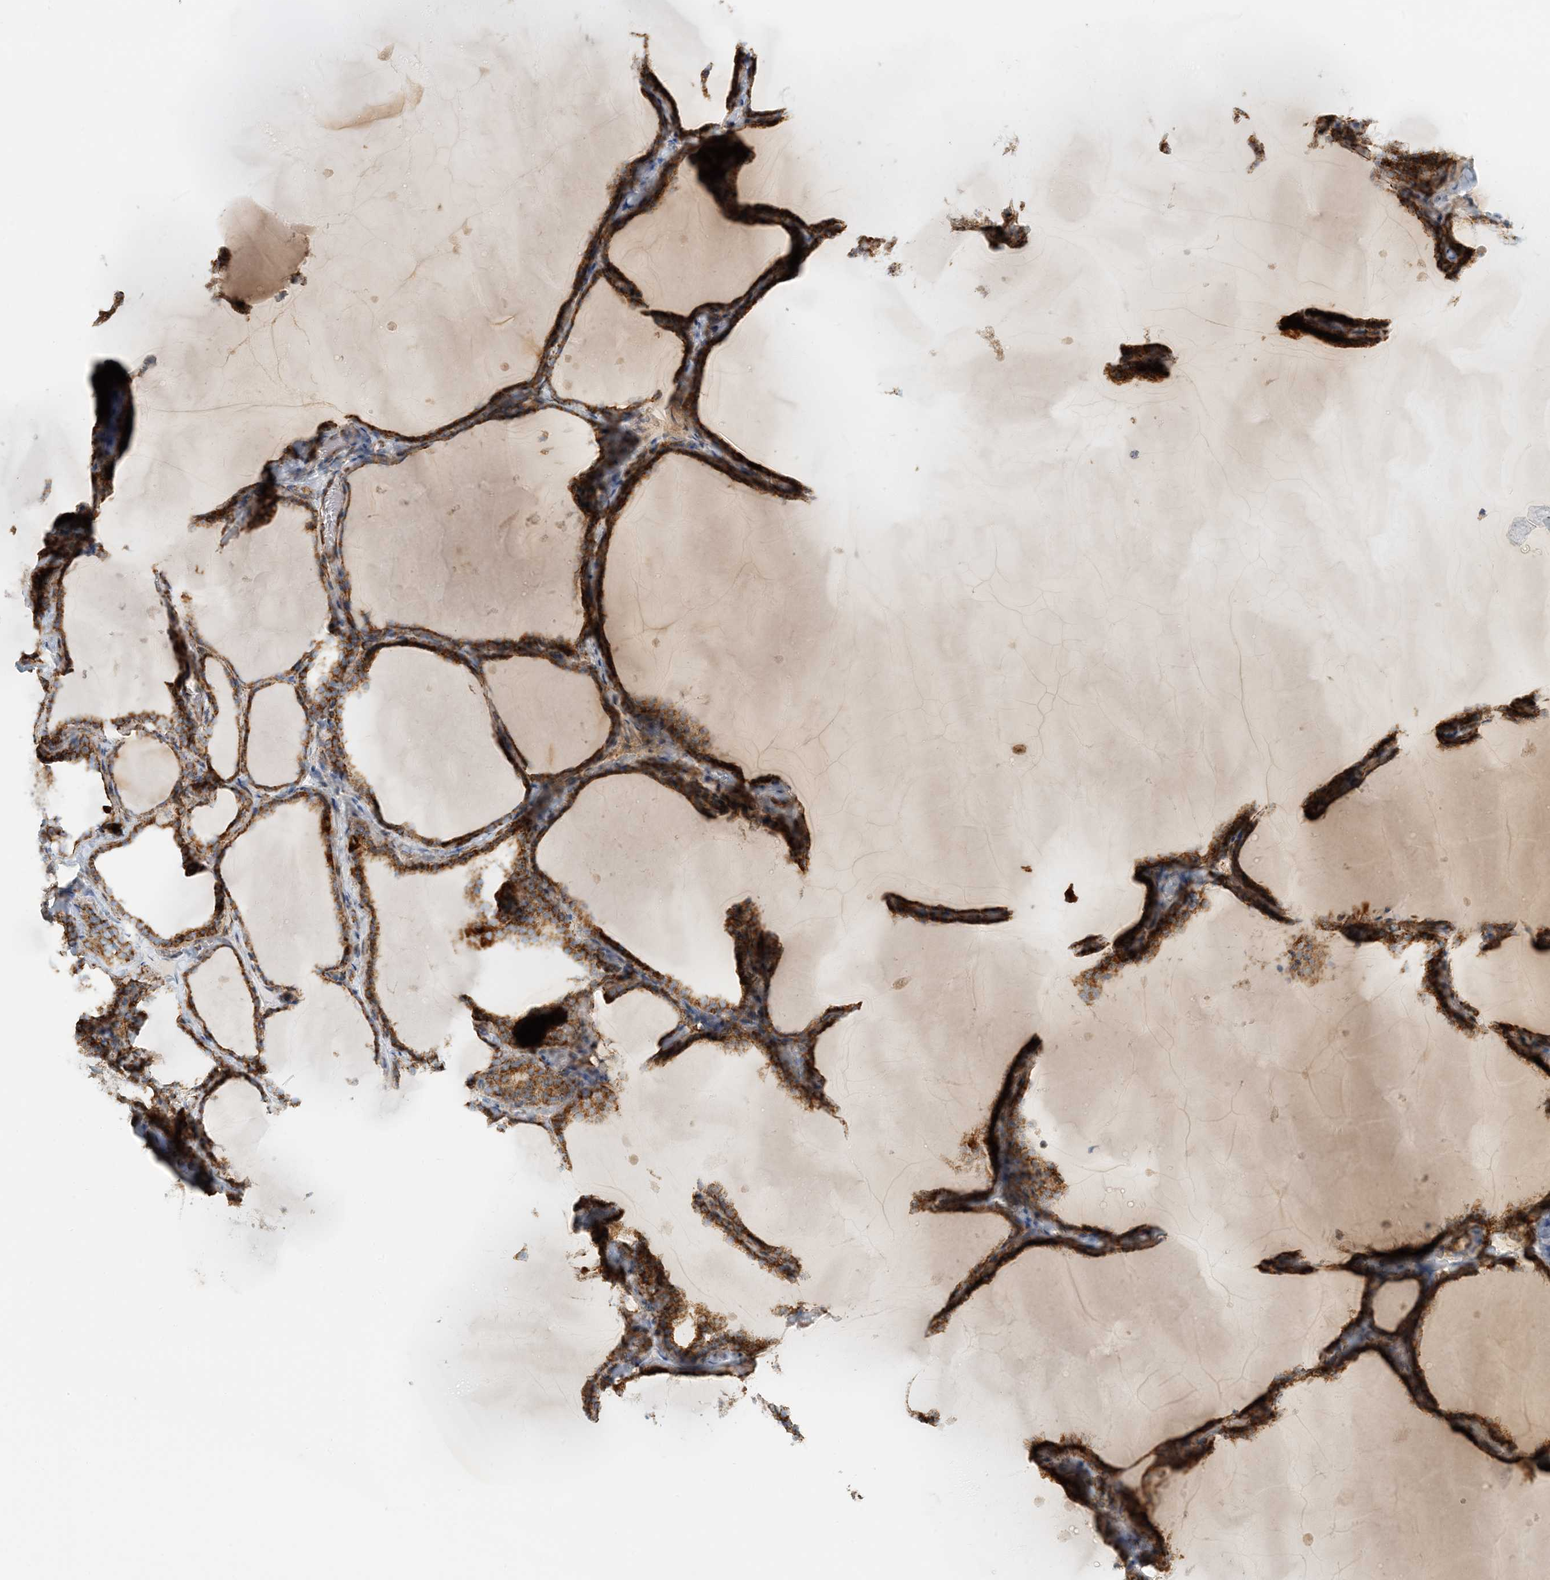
{"staining": {"intensity": "strong", "quantity": ">75%", "location": "cytoplasmic/membranous"}, "tissue": "thyroid gland", "cell_type": "Glandular cells", "image_type": "normal", "snomed": [{"axis": "morphology", "description": "Normal tissue, NOS"}, {"axis": "topography", "description": "Thyroid gland"}], "caption": "This micrograph exhibits immunohistochemistry (IHC) staining of benign thyroid gland, with high strong cytoplasmic/membranous staining in about >75% of glandular cells.", "gene": "COA3", "patient": {"sex": "female", "age": 22}}